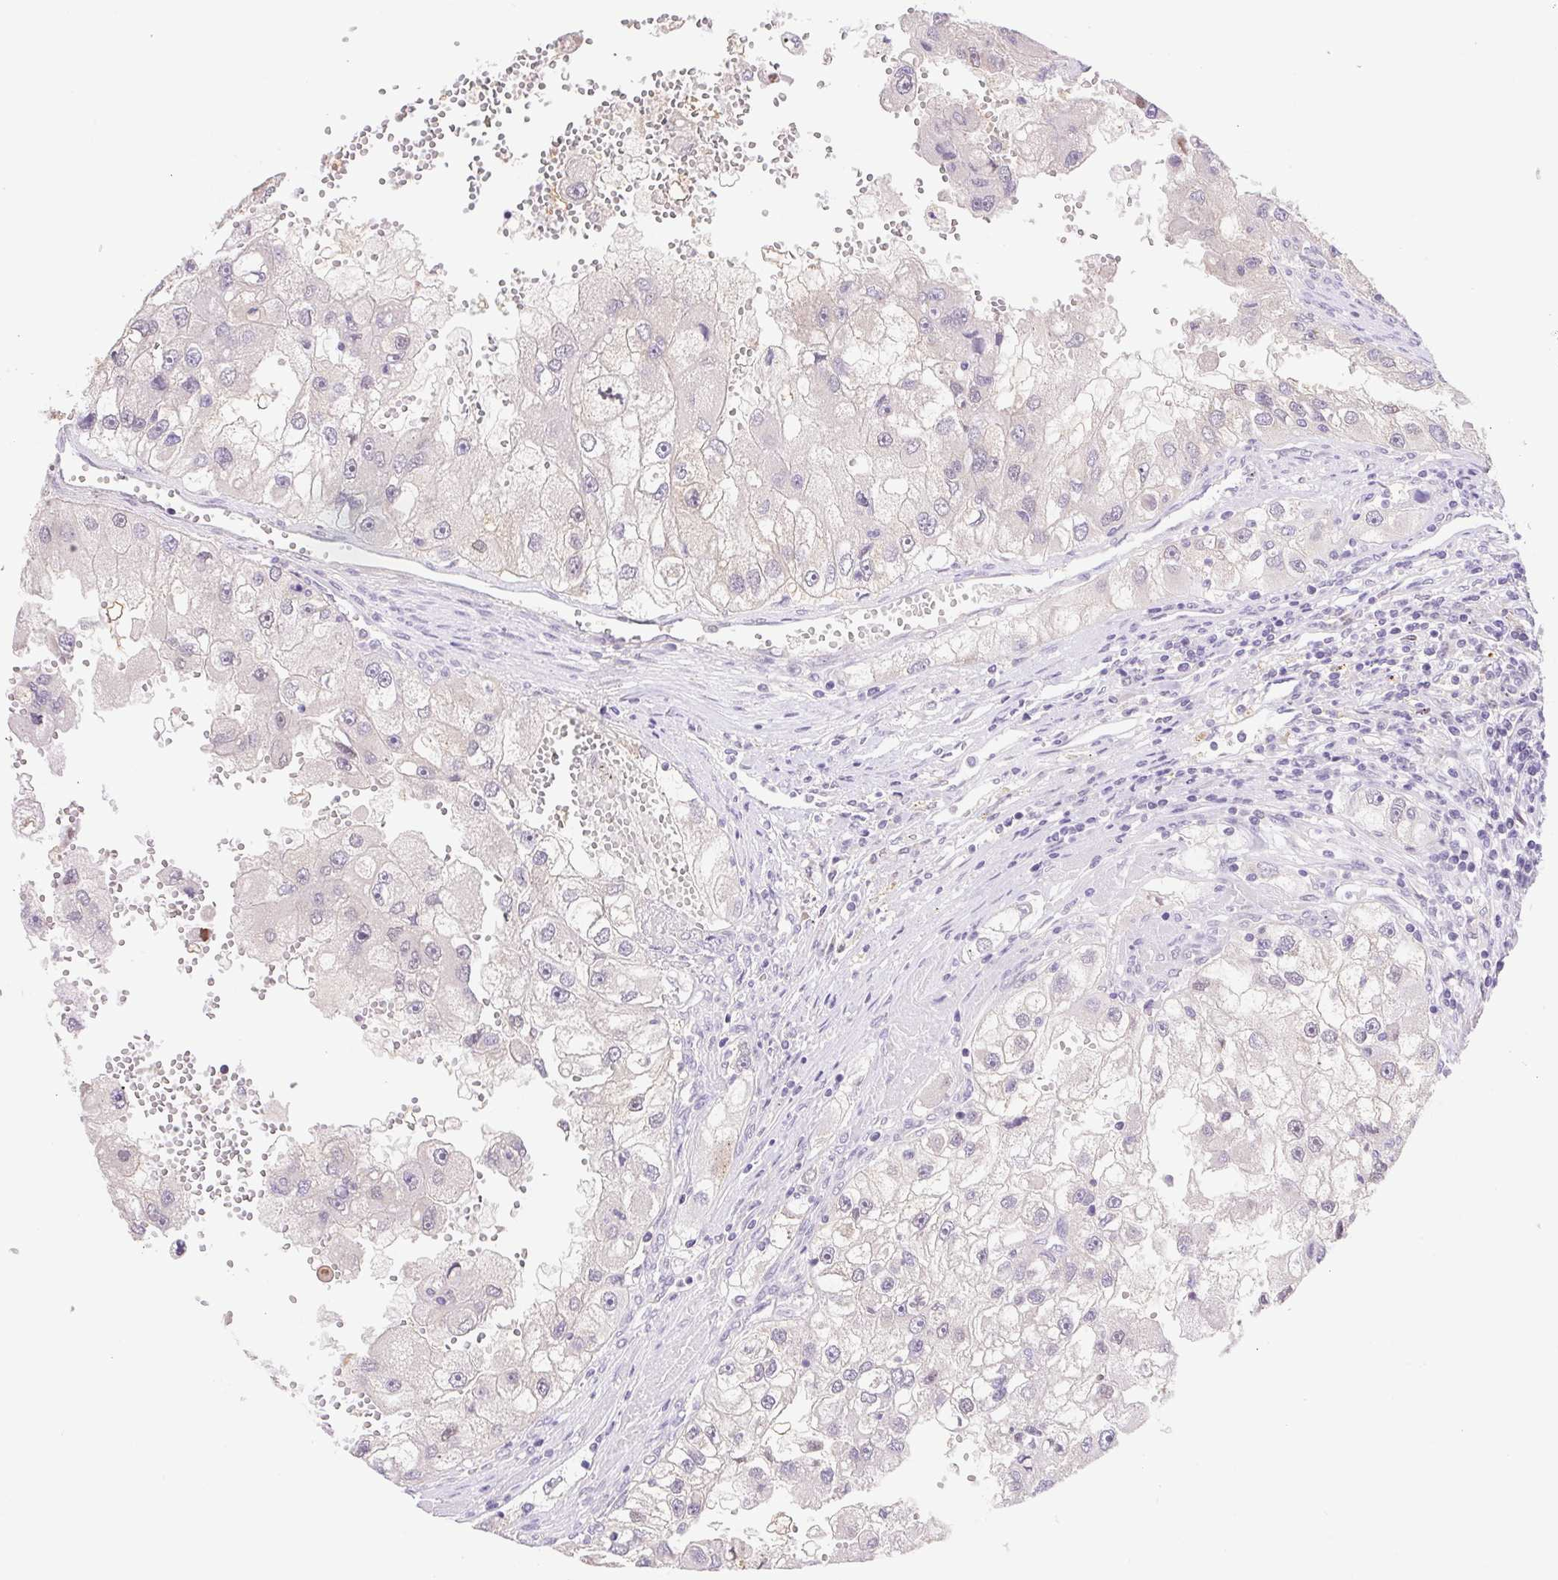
{"staining": {"intensity": "negative", "quantity": "none", "location": "none"}, "tissue": "renal cancer", "cell_type": "Tumor cells", "image_type": "cancer", "snomed": [{"axis": "morphology", "description": "Adenocarcinoma, NOS"}, {"axis": "topography", "description": "Kidney"}], "caption": "The image displays no significant expression in tumor cells of renal cancer (adenocarcinoma). The staining is performed using DAB (3,3'-diaminobenzidine) brown chromogen with nuclei counter-stained in using hematoxylin.", "gene": "L3MBTL4", "patient": {"sex": "male", "age": 63}}